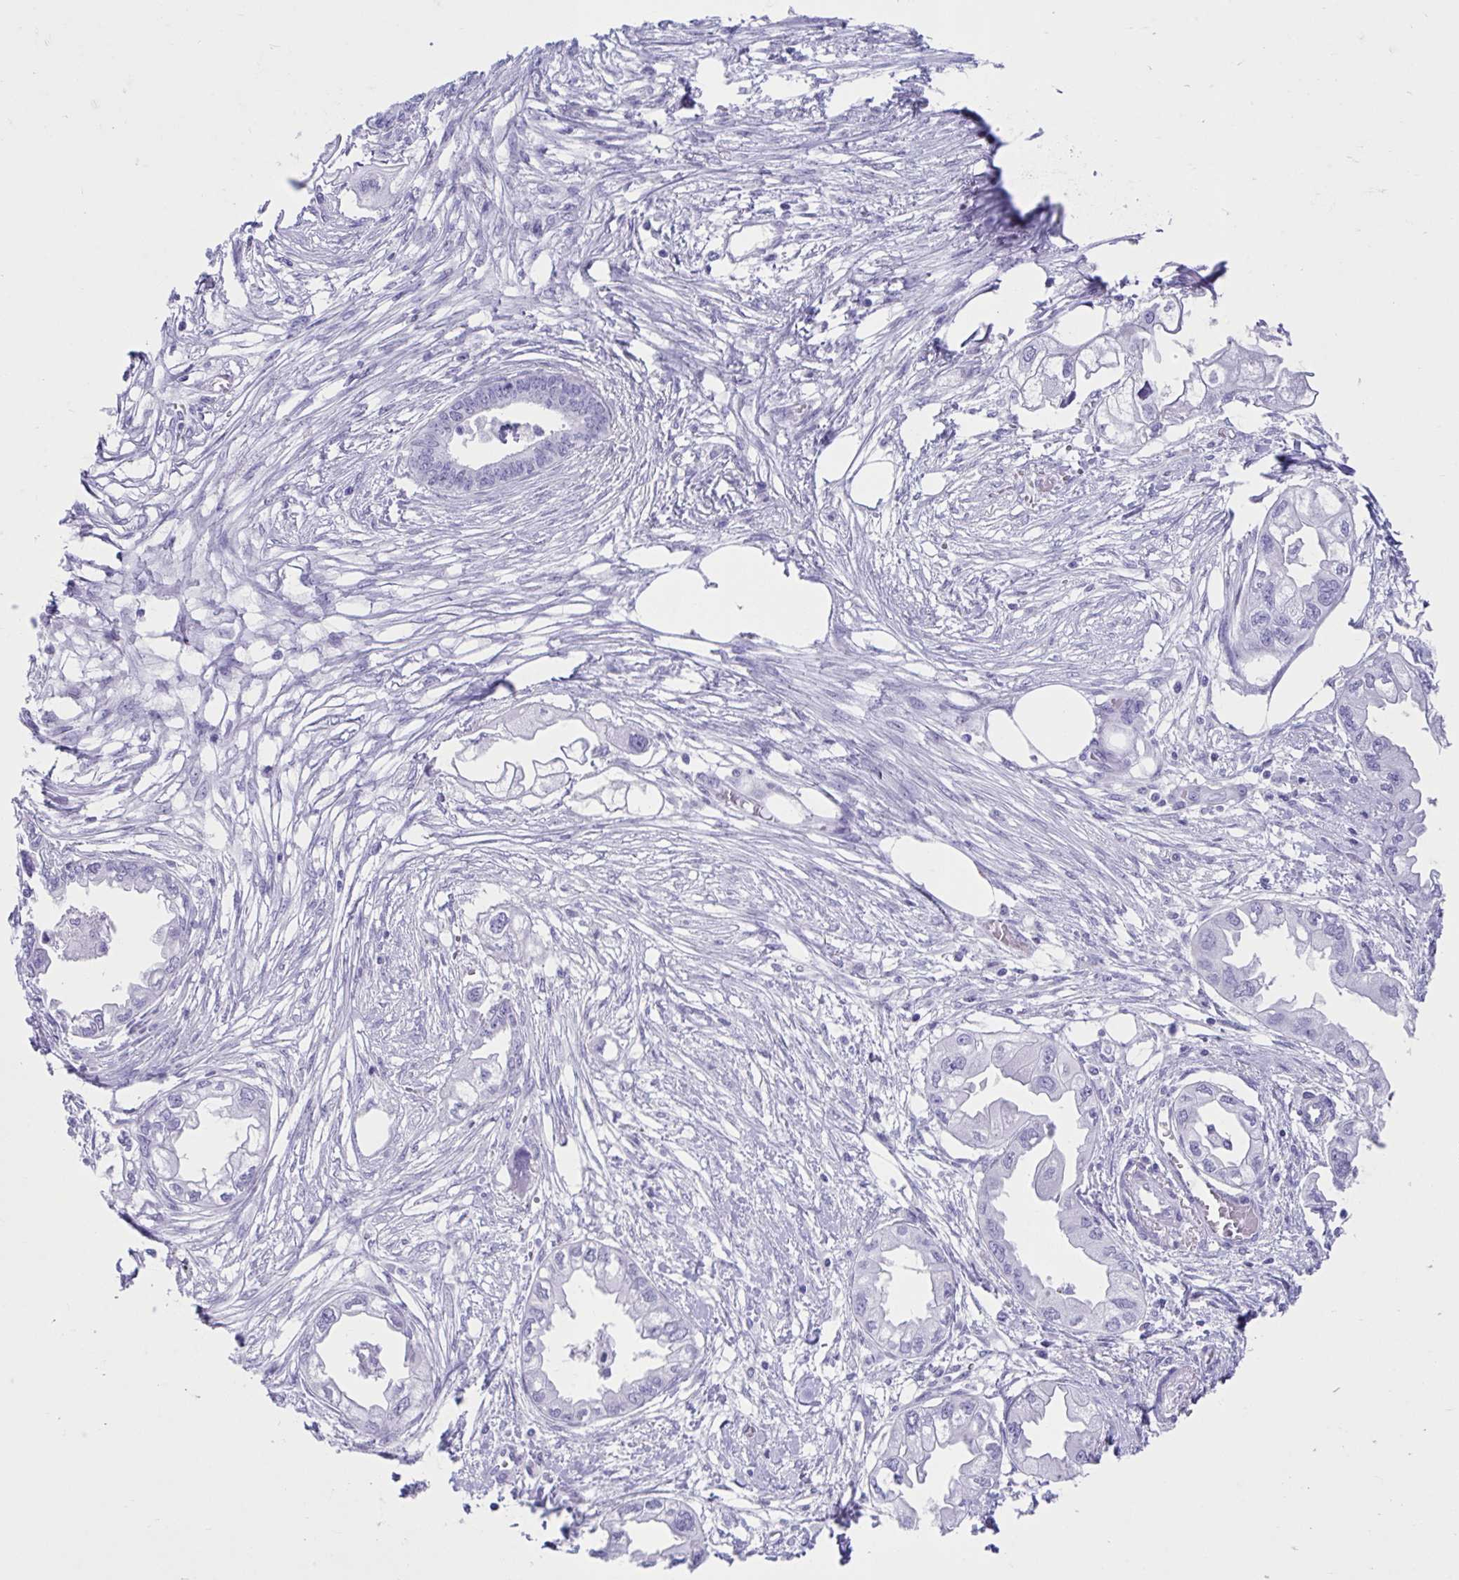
{"staining": {"intensity": "negative", "quantity": "none", "location": "none"}, "tissue": "endometrial cancer", "cell_type": "Tumor cells", "image_type": "cancer", "snomed": [{"axis": "morphology", "description": "Adenocarcinoma, NOS"}, {"axis": "morphology", "description": "Adenocarcinoma, metastatic, NOS"}, {"axis": "topography", "description": "Adipose tissue"}, {"axis": "topography", "description": "Endometrium"}], "caption": "Immunohistochemistry (IHC) histopathology image of neoplastic tissue: endometrial cancer stained with DAB (3,3'-diaminobenzidine) demonstrates no significant protein expression in tumor cells.", "gene": "TMEM35A", "patient": {"sex": "female", "age": 67}}